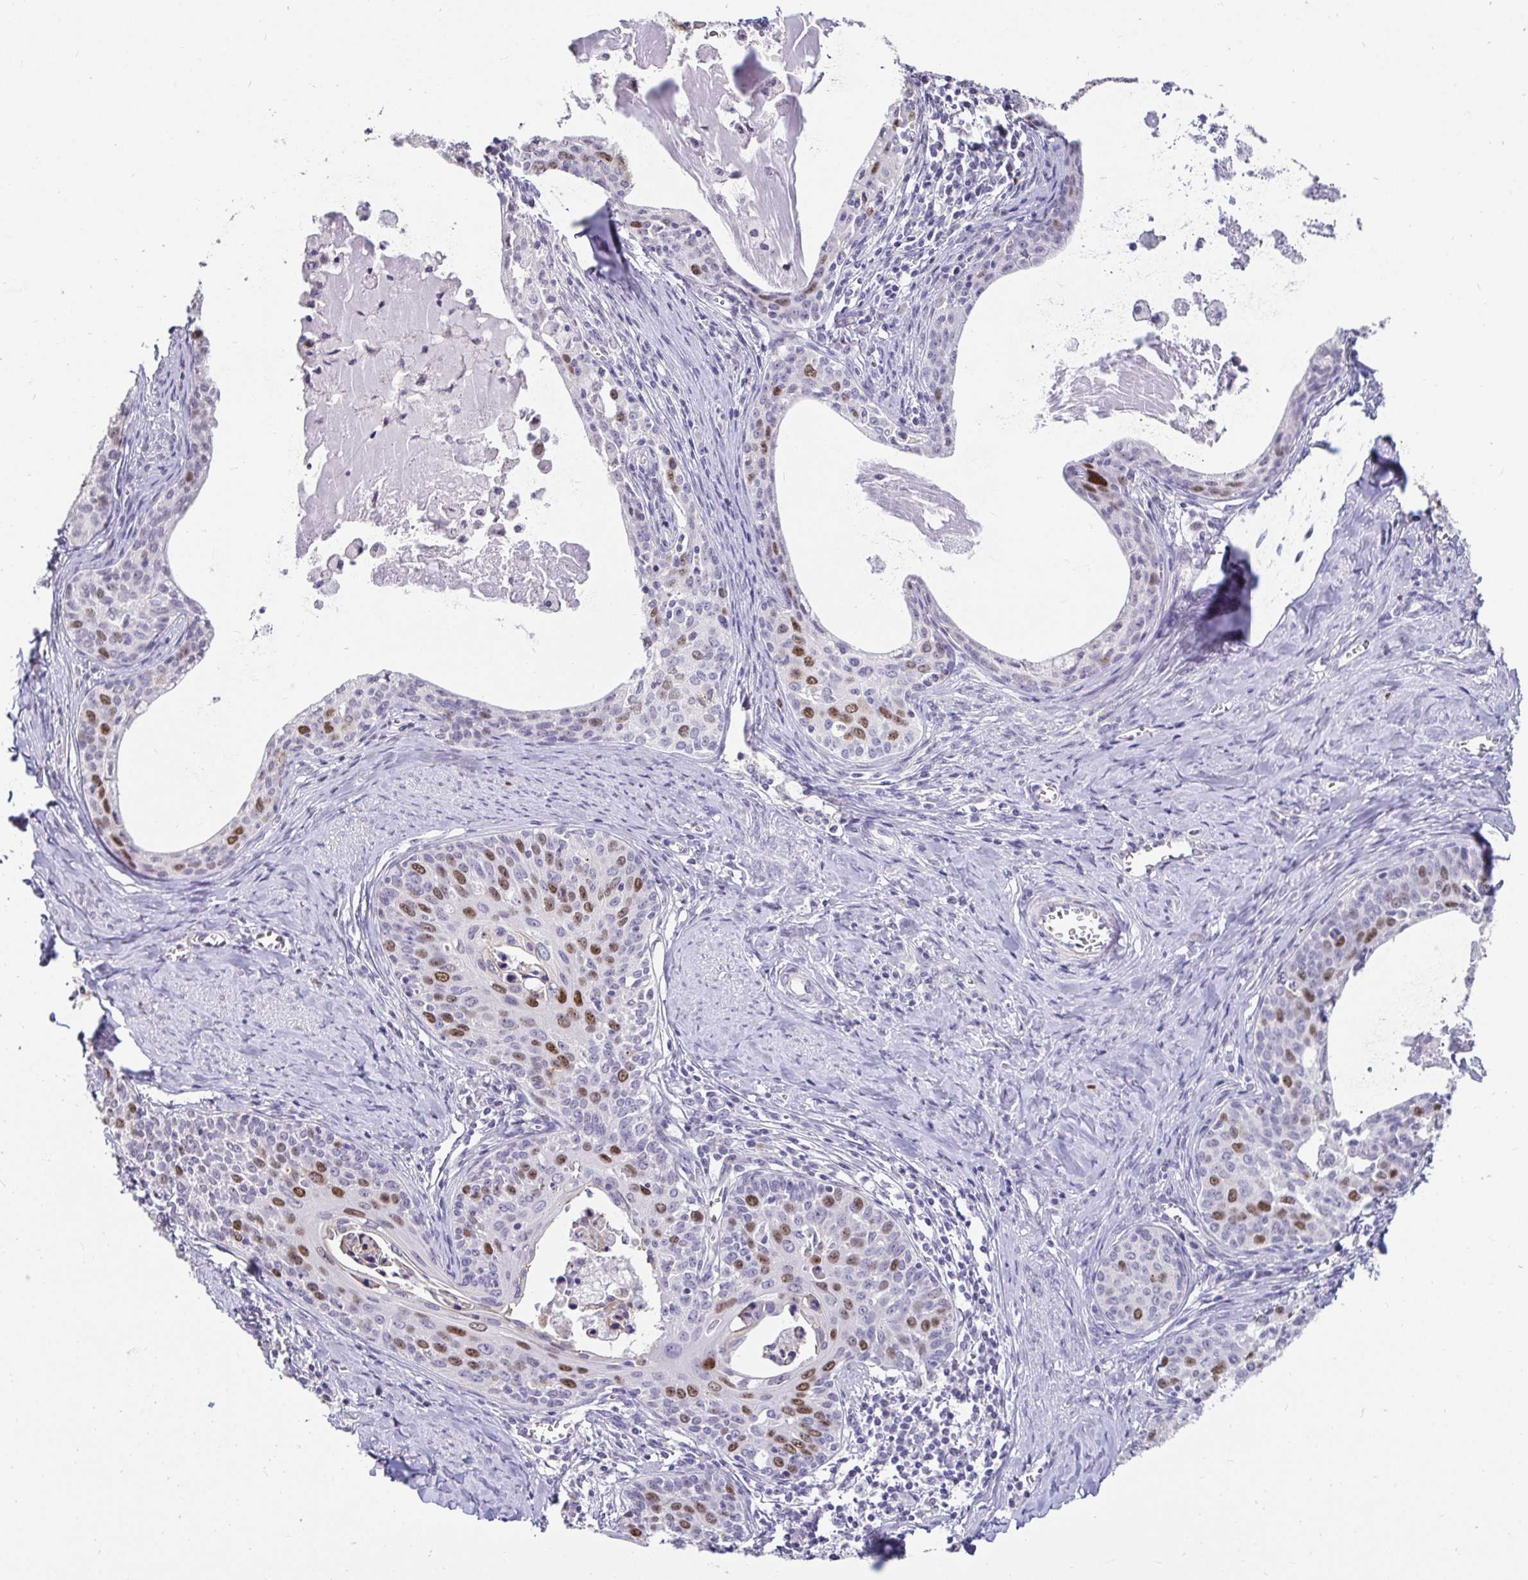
{"staining": {"intensity": "moderate", "quantity": "25%-75%", "location": "nuclear"}, "tissue": "cervical cancer", "cell_type": "Tumor cells", "image_type": "cancer", "snomed": [{"axis": "morphology", "description": "Squamous cell carcinoma, NOS"}, {"axis": "morphology", "description": "Adenocarcinoma, NOS"}, {"axis": "topography", "description": "Cervix"}], "caption": "Protein staining shows moderate nuclear expression in approximately 25%-75% of tumor cells in cervical cancer (adenocarcinoma).", "gene": "ANLN", "patient": {"sex": "female", "age": 52}}